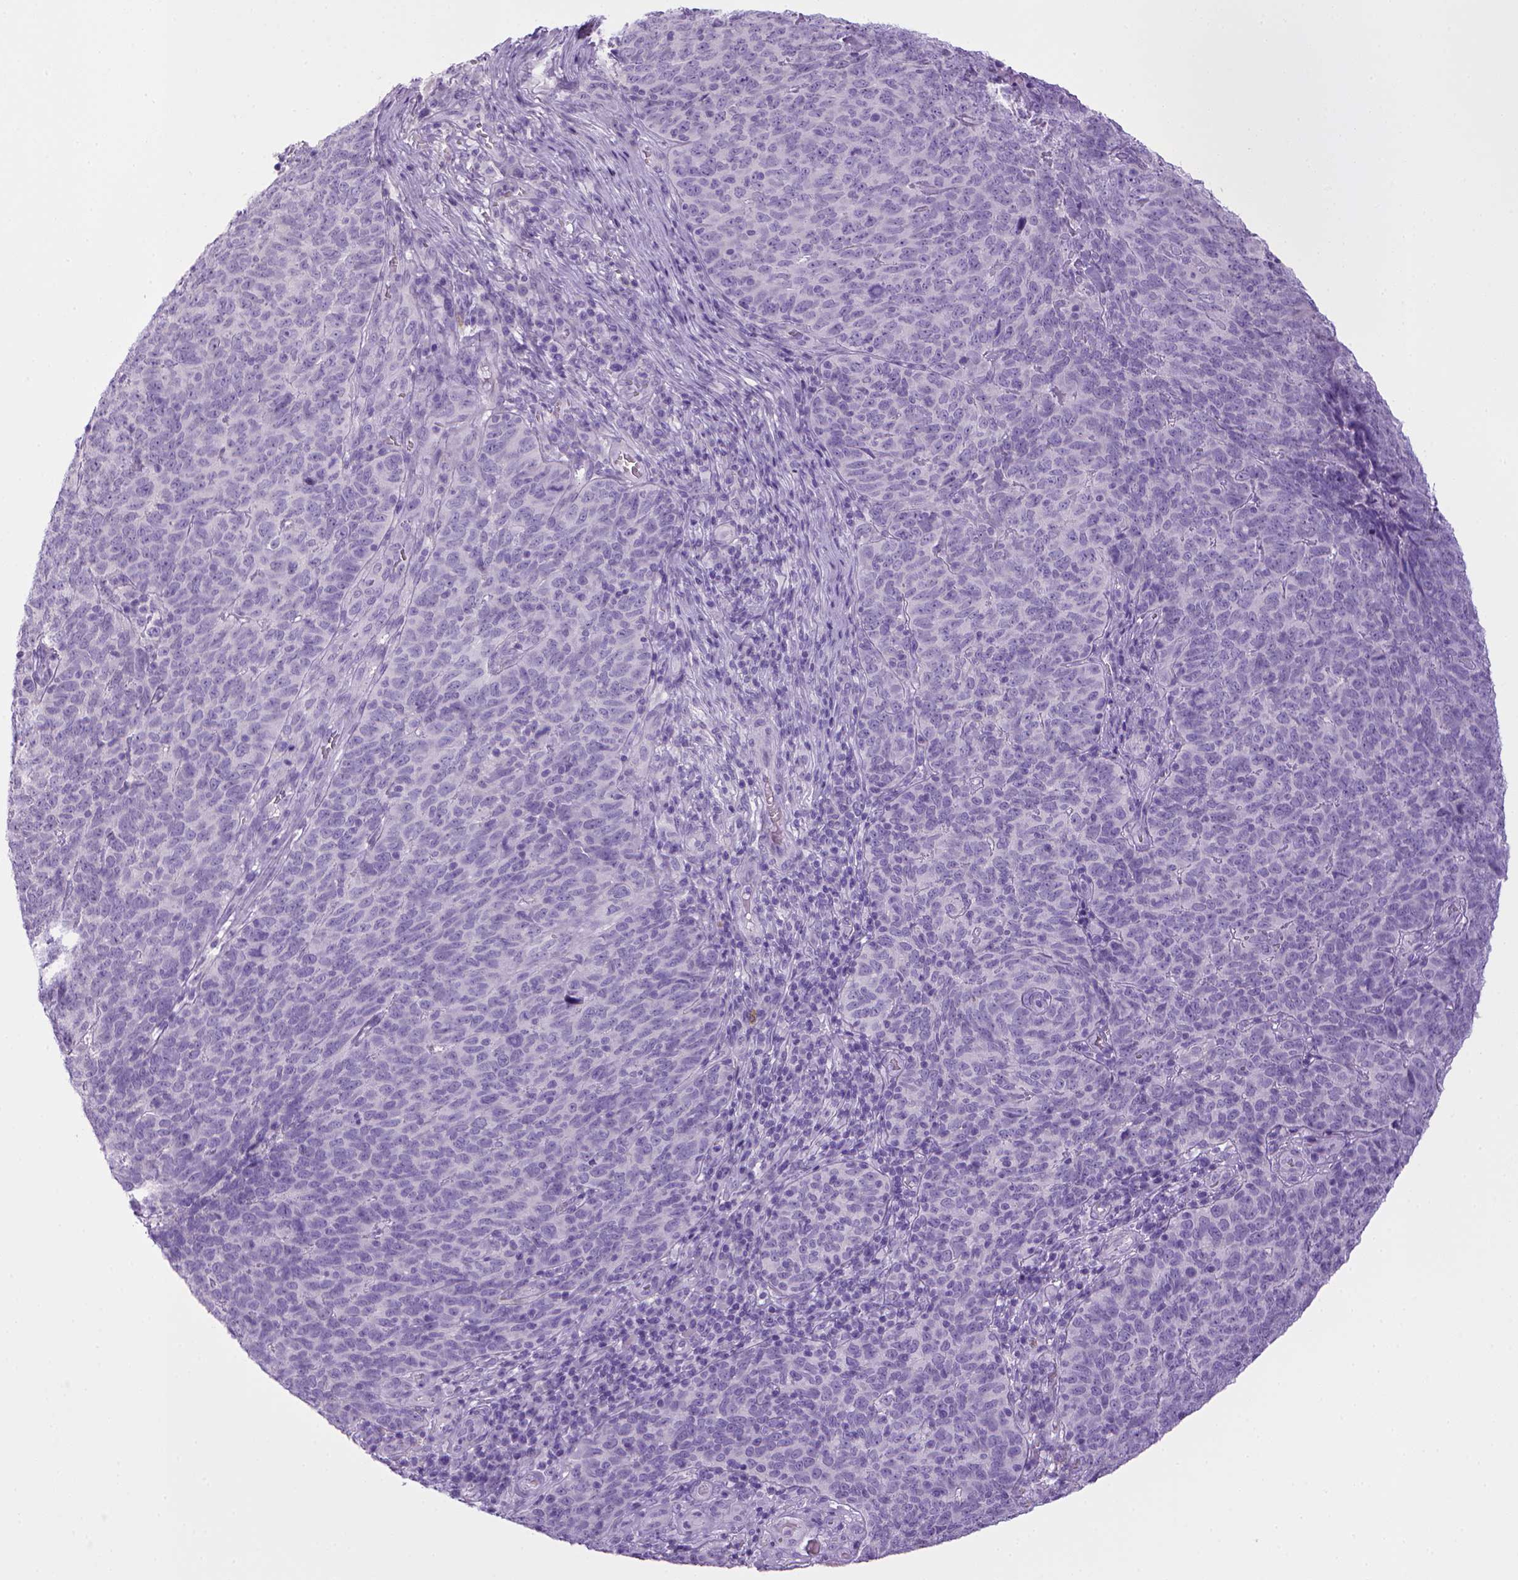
{"staining": {"intensity": "negative", "quantity": "none", "location": "none"}, "tissue": "skin cancer", "cell_type": "Tumor cells", "image_type": "cancer", "snomed": [{"axis": "morphology", "description": "Squamous cell carcinoma, NOS"}, {"axis": "topography", "description": "Skin"}, {"axis": "topography", "description": "Anal"}], "caption": "DAB immunohistochemical staining of skin cancer reveals no significant expression in tumor cells.", "gene": "SGCG", "patient": {"sex": "female", "age": 51}}